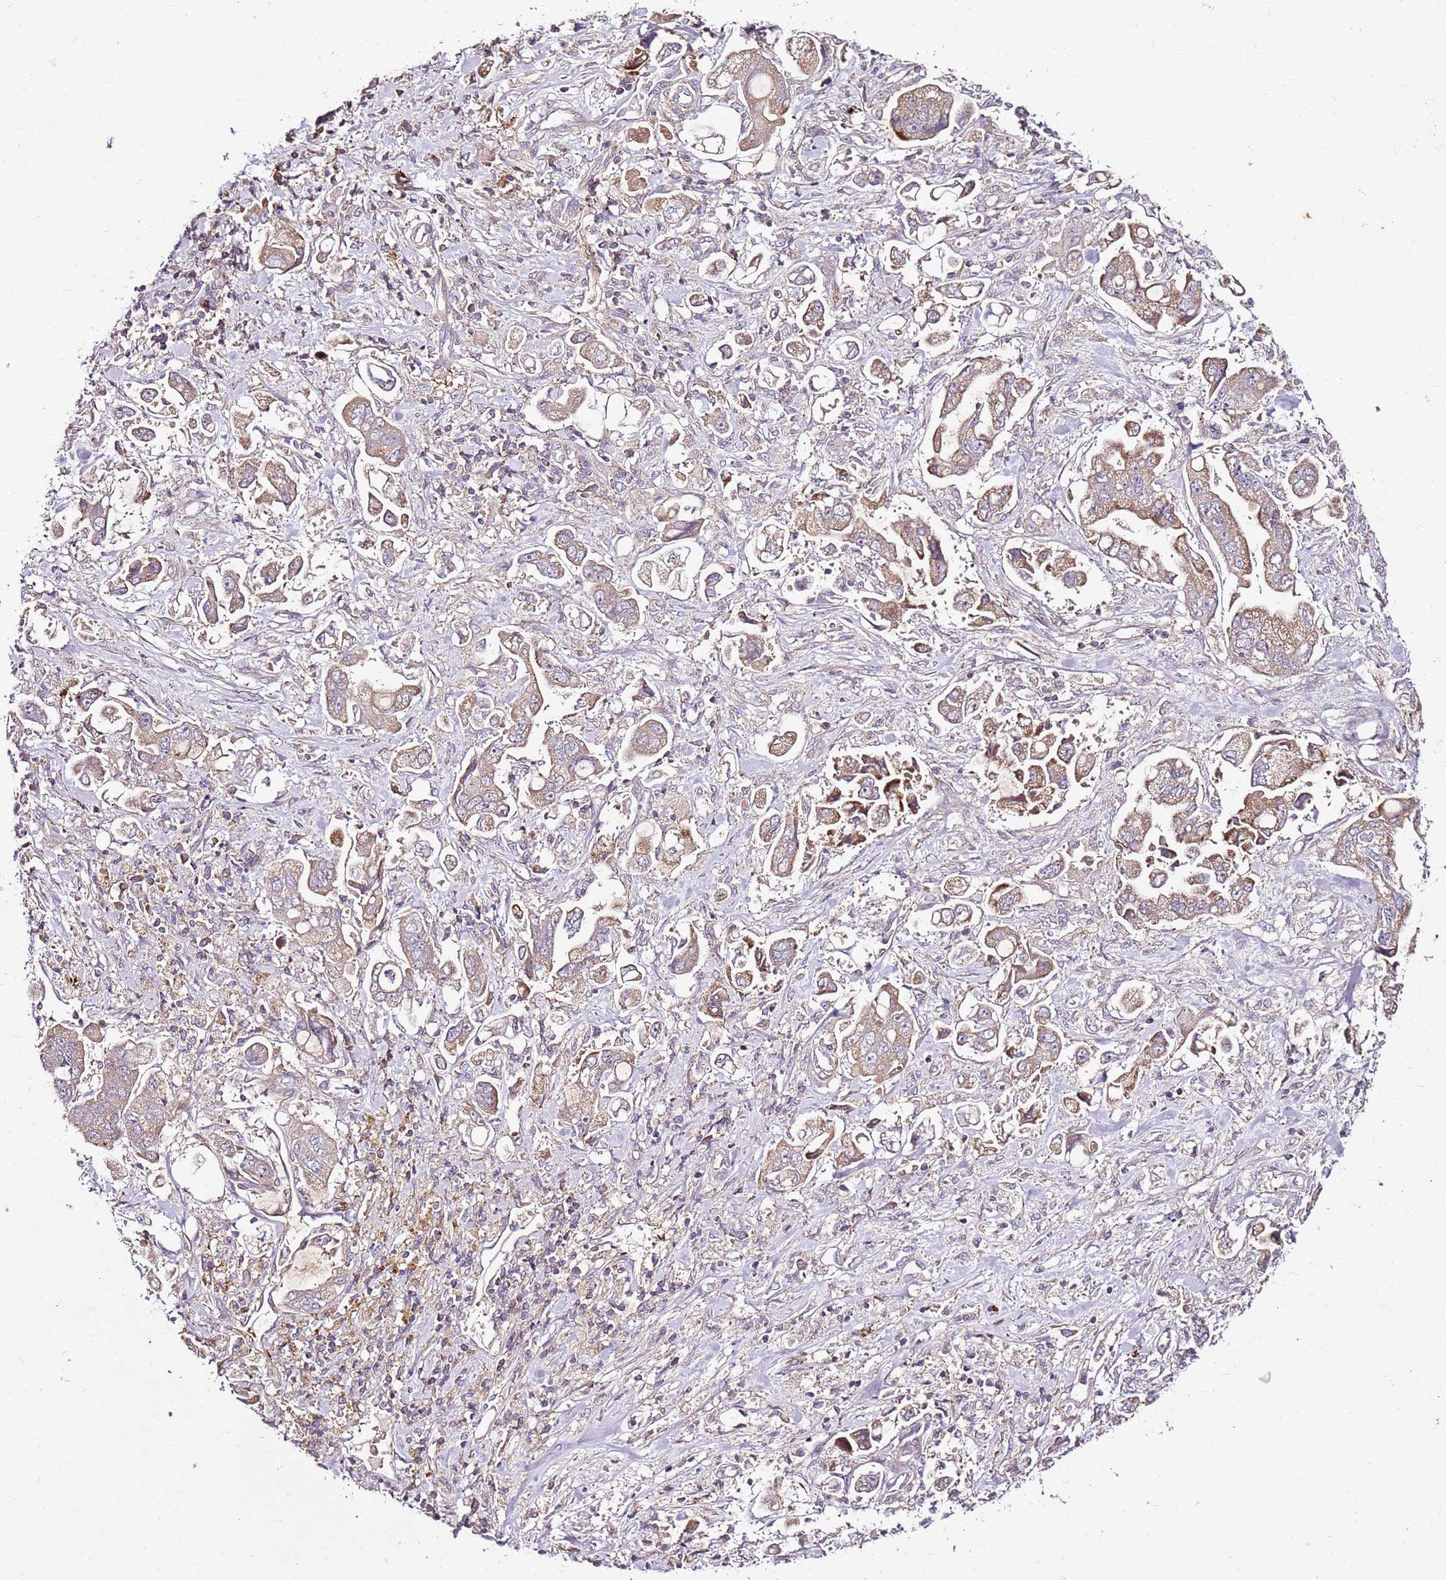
{"staining": {"intensity": "weak", "quantity": ">75%", "location": "cytoplasmic/membranous"}, "tissue": "stomach cancer", "cell_type": "Tumor cells", "image_type": "cancer", "snomed": [{"axis": "morphology", "description": "Adenocarcinoma, NOS"}, {"axis": "topography", "description": "Stomach"}], "caption": "Stomach cancer was stained to show a protein in brown. There is low levels of weak cytoplasmic/membranous staining in approximately >75% of tumor cells.", "gene": "KRTAP21-3", "patient": {"sex": "male", "age": 62}}